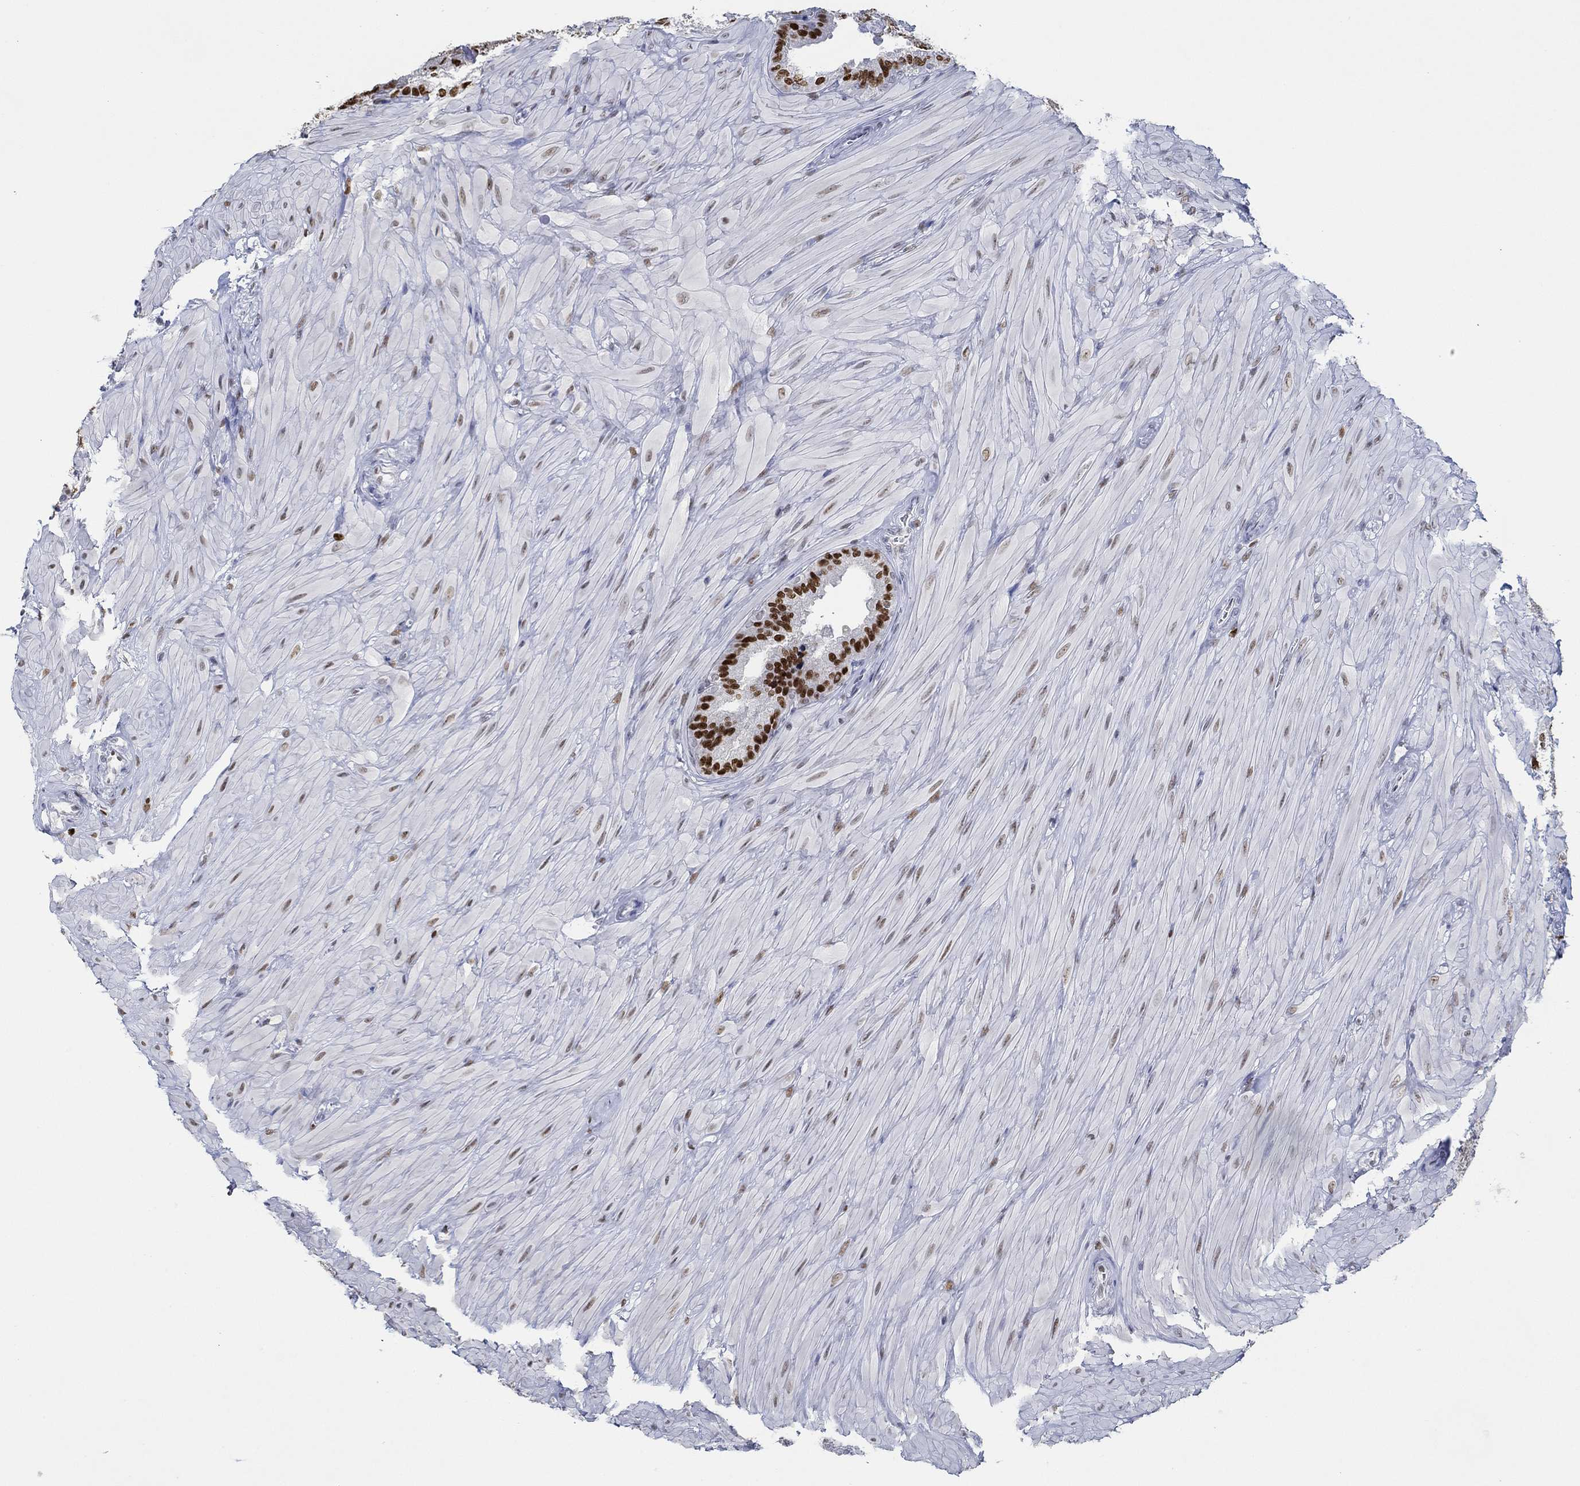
{"staining": {"intensity": "strong", "quantity": "25%-75%", "location": "nuclear"}, "tissue": "seminal vesicle", "cell_type": "Glandular cells", "image_type": "normal", "snomed": [{"axis": "morphology", "description": "Normal tissue, NOS"}, {"axis": "topography", "description": "Seminal veicle"}], "caption": "Seminal vesicle stained with a brown dye demonstrates strong nuclear positive staining in approximately 25%-75% of glandular cells.", "gene": "GATA2", "patient": {"sex": "male", "age": 37}}